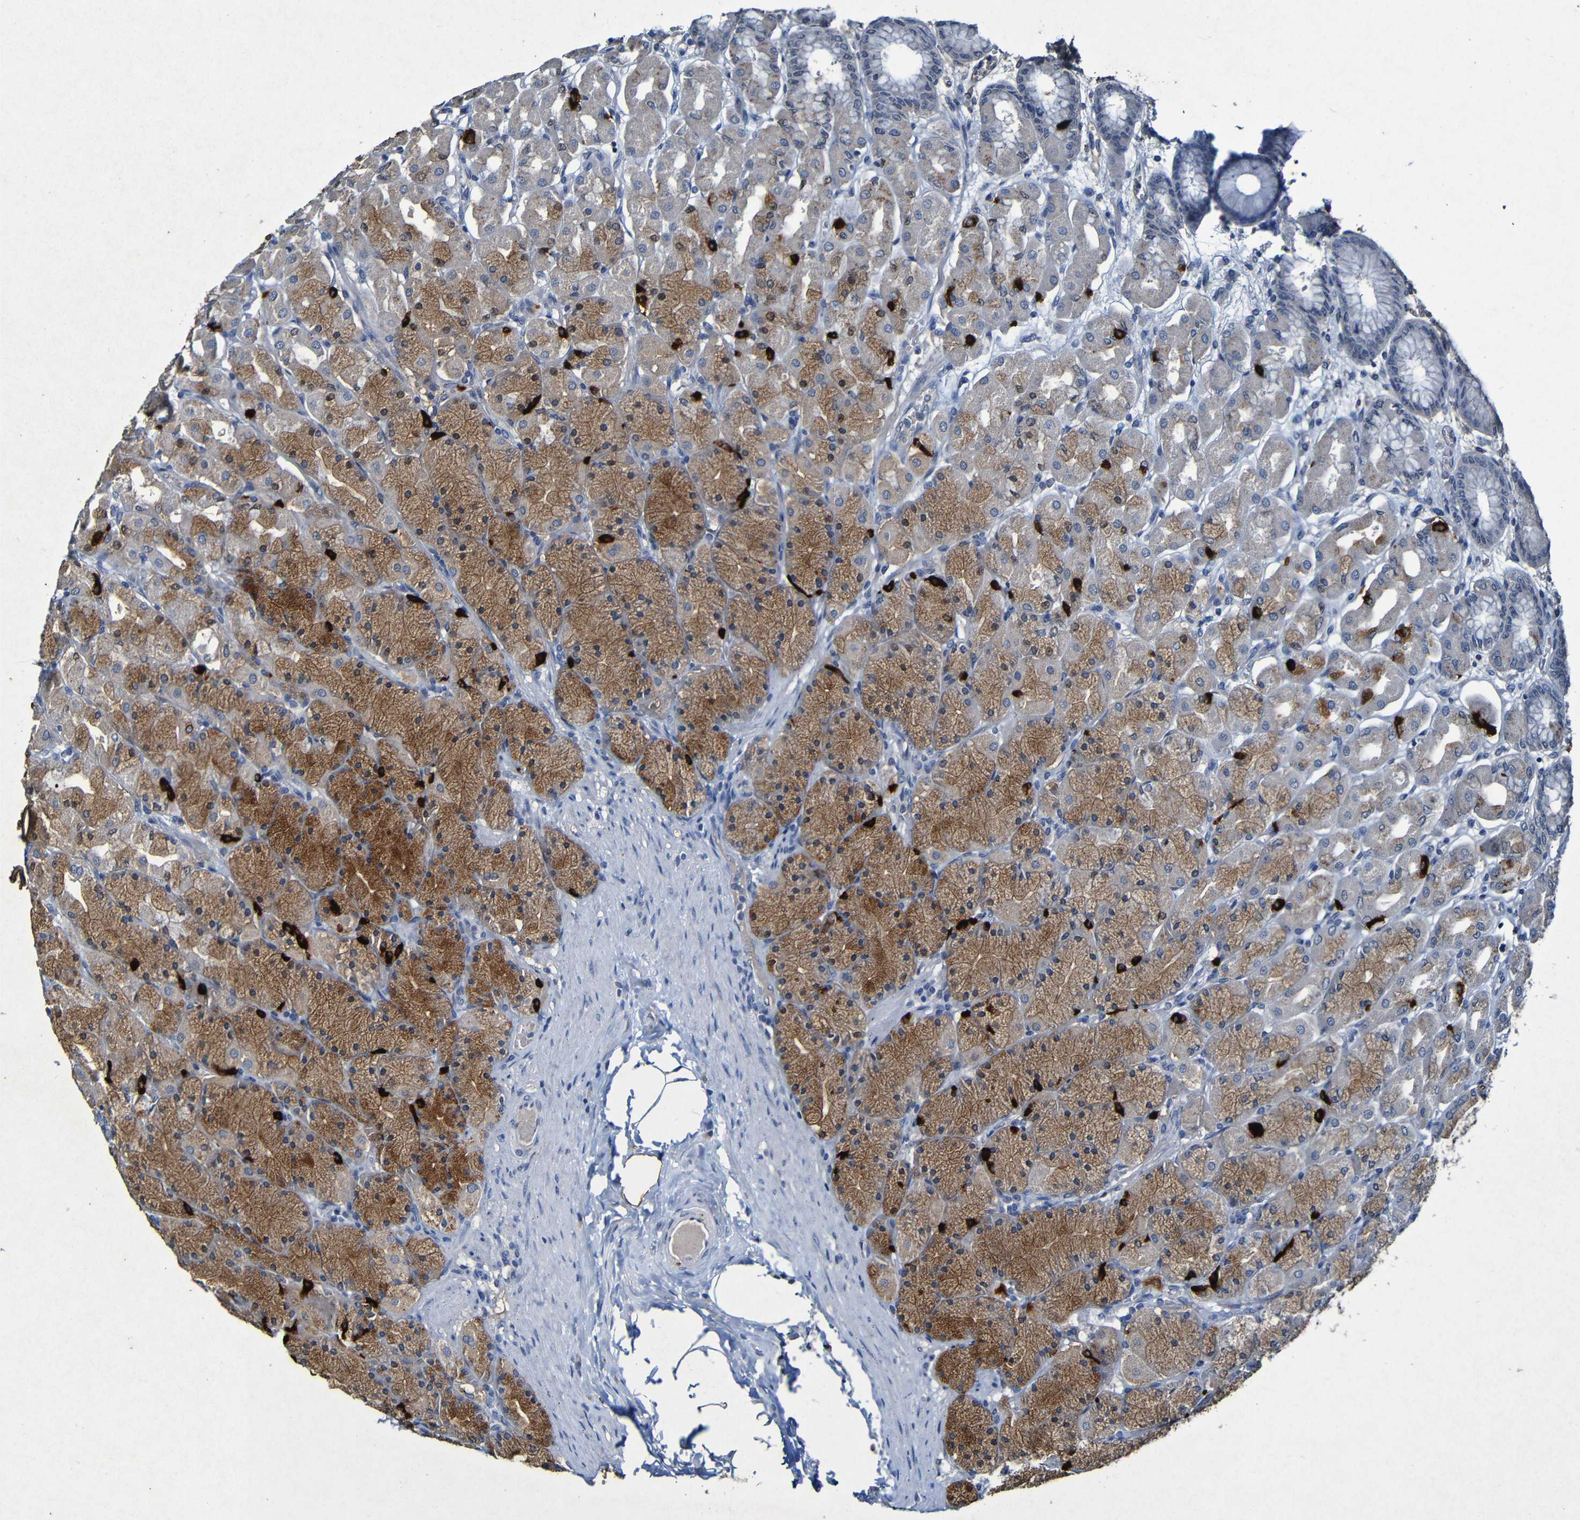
{"staining": {"intensity": "strong", "quantity": "<25%", "location": "cytoplasmic/membranous"}, "tissue": "stomach", "cell_type": "Glandular cells", "image_type": "normal", "snomed": [{"axis": "morphology", "description": "Normal tissue, NOS"}, {"axis": "topography", "description": "Stomach, upper"}], "caption": "This image reveals normal stomach stained with immunohistochemistry to label a protein in brown. The cytoplasmic/membranous of glandular cells show strong positivity for the protein. Nuclei are counter-stained blue.", "gene": "LRRC70", "patient": {"sex": "female", "age": 56}}